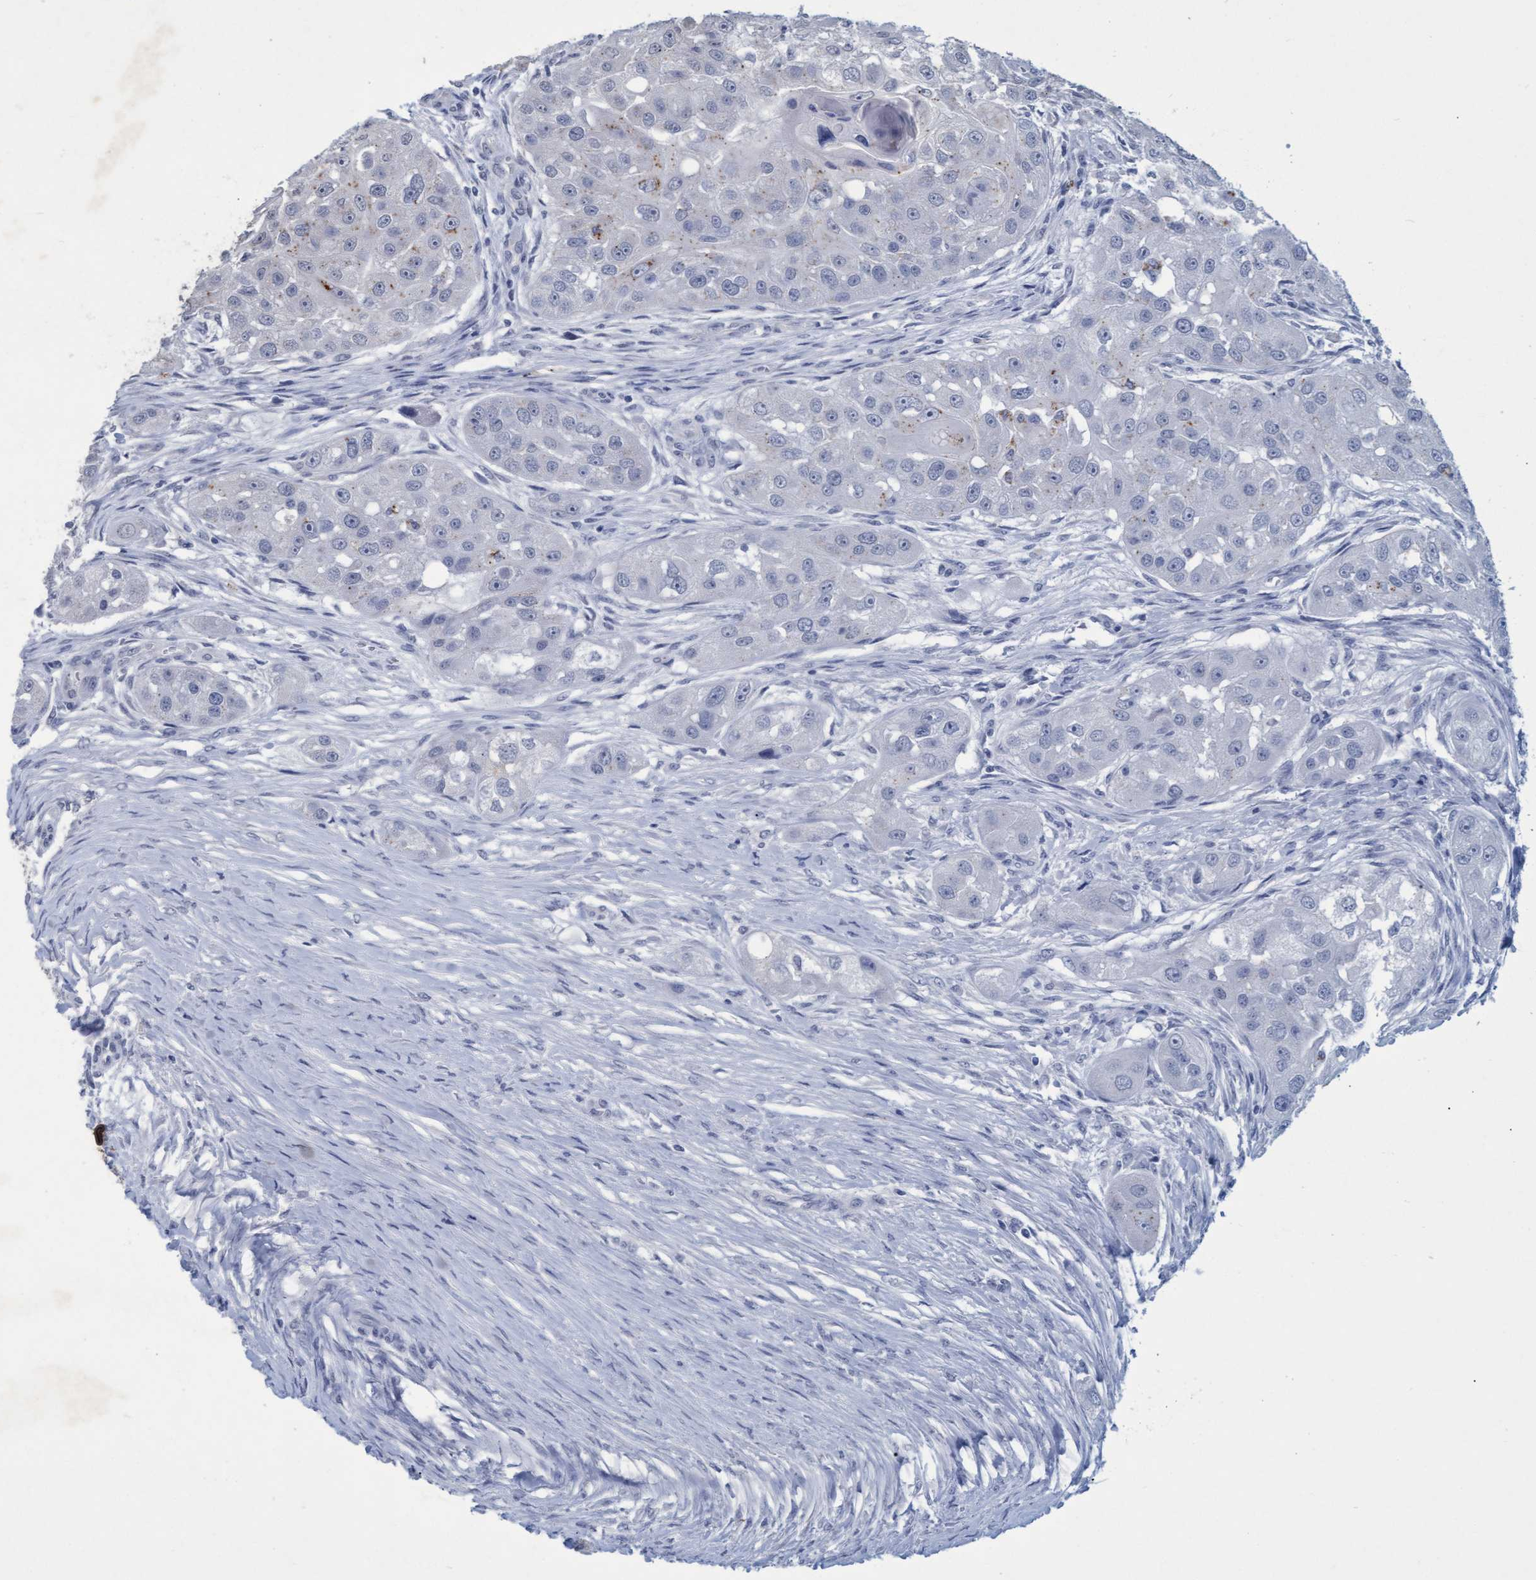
{"staining": {"intensity": "weak", "quantity": "<25%", "location": "cytoplasmic/membranous"}, "tissue": "head and neck cancer", "cell_type": "Tumor cells", "image_type": "cancer", "snomed": [{"axis": "morphology", "description": "Normal tissue, NOS"}, {"axis": "morphology", "description": "Squamous cell carcinoma, NOS"}, {"axis": "topography", "description": "Skeletal muscle"}, {"axis": "topography", "description": "Head-Neck"}], "caption": "Immunohistochemical staining of squamous cell carcinoma (head and neck) displays no significant staining in tumor cells.", "gene": "GALC", "patient": {"sex": "male", "age": 51}}